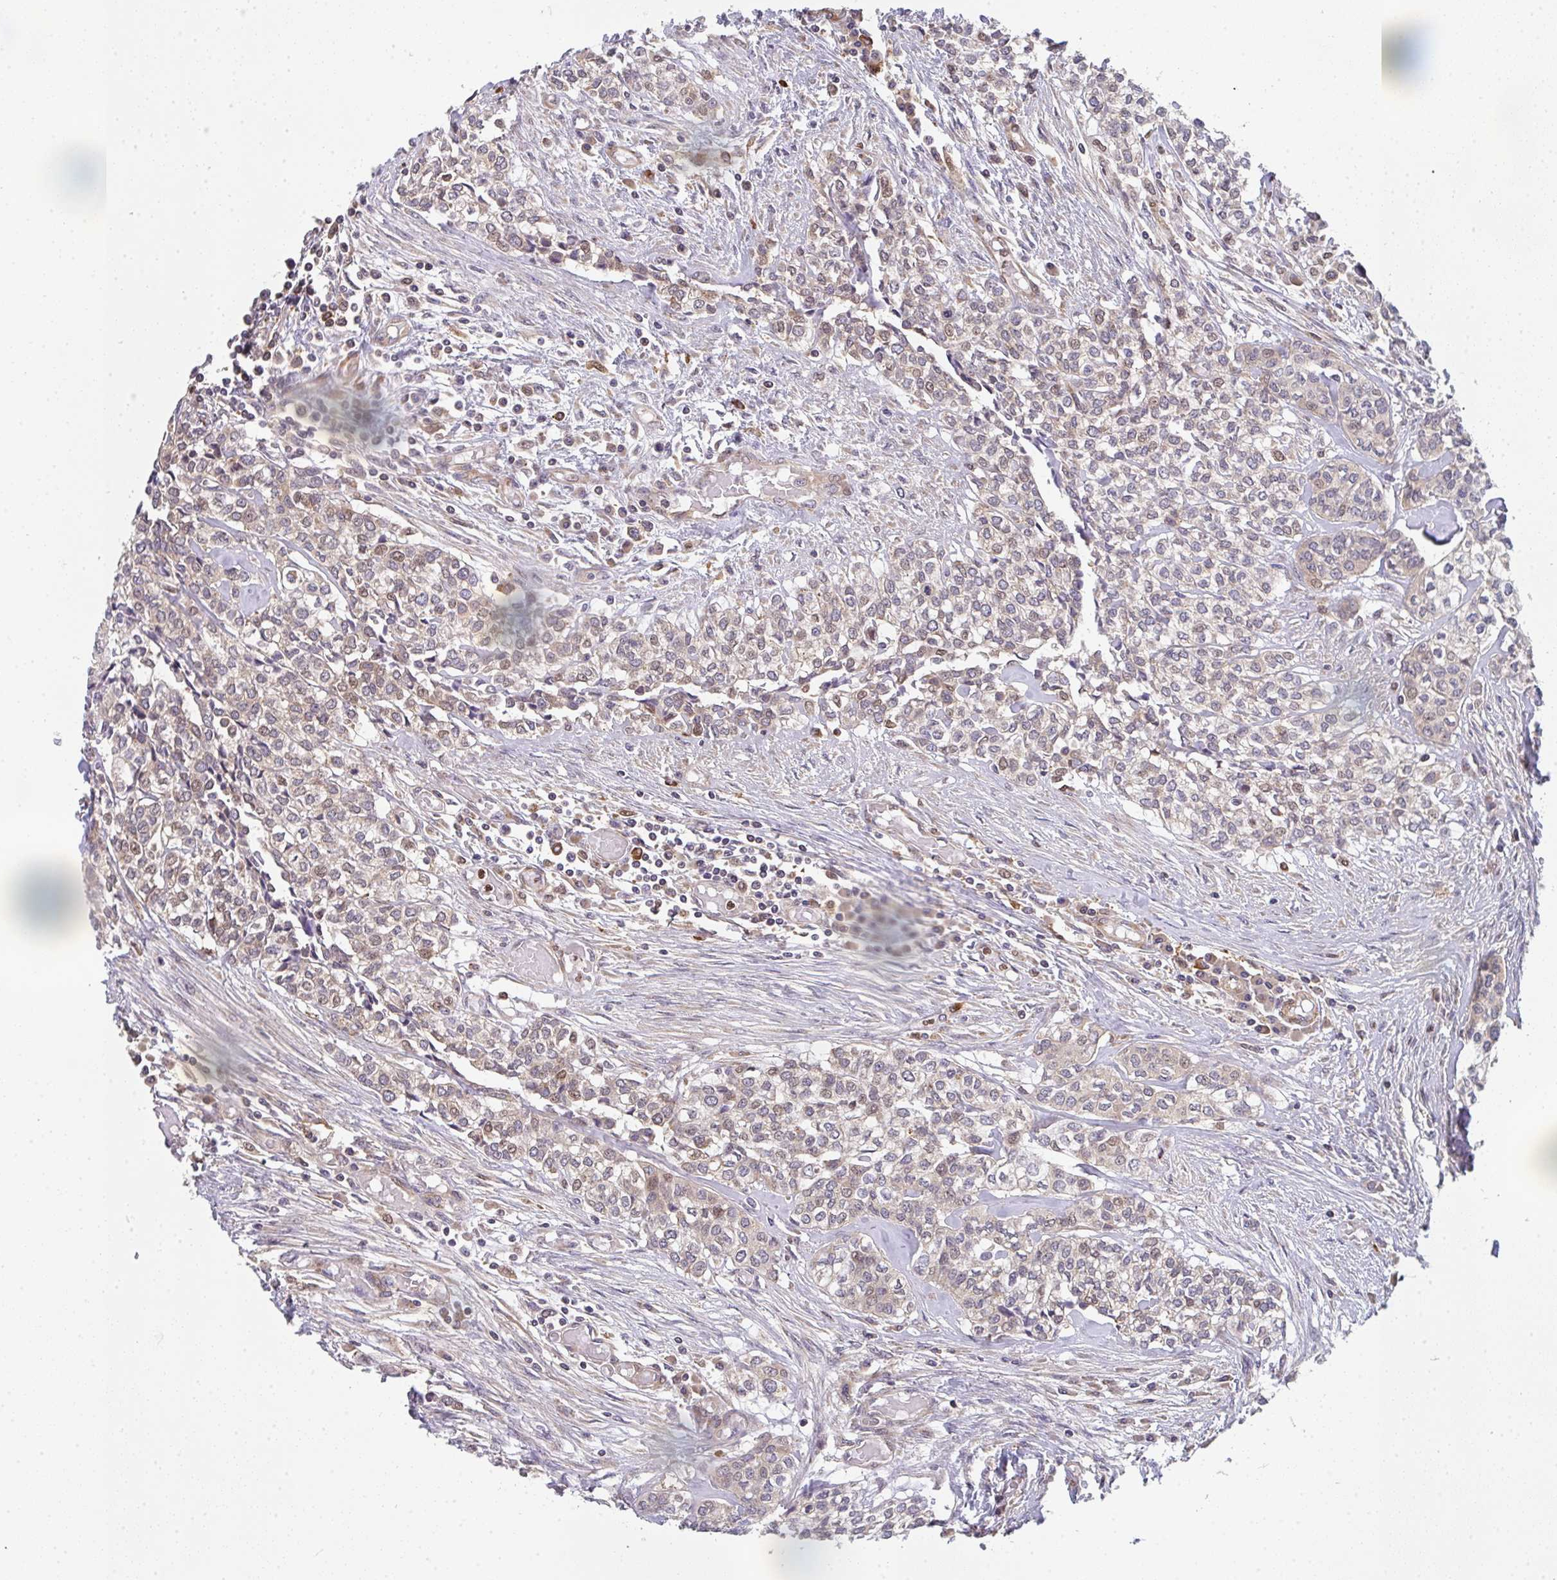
{"staining": {"intensity": "weak", "quantity": "<25%", "location": "cytoplasmic/membranous,nuclear"}, "tissue": "head and neck cancer", "cell_type": "Tumor cells", "image_type": "cancer", "snomed": [{"axis": "morphology", "description": "Adenocarcinoma, NOS"}, {"axis": "topography", "description": "Head-Neck"}], "caption": "Immunohistochemistry (IHC) of head and neck cancer demonstrates no staining in tumor cells.", "gene": "SIMC1", "patient": {"sex": "male", "age": 81}}